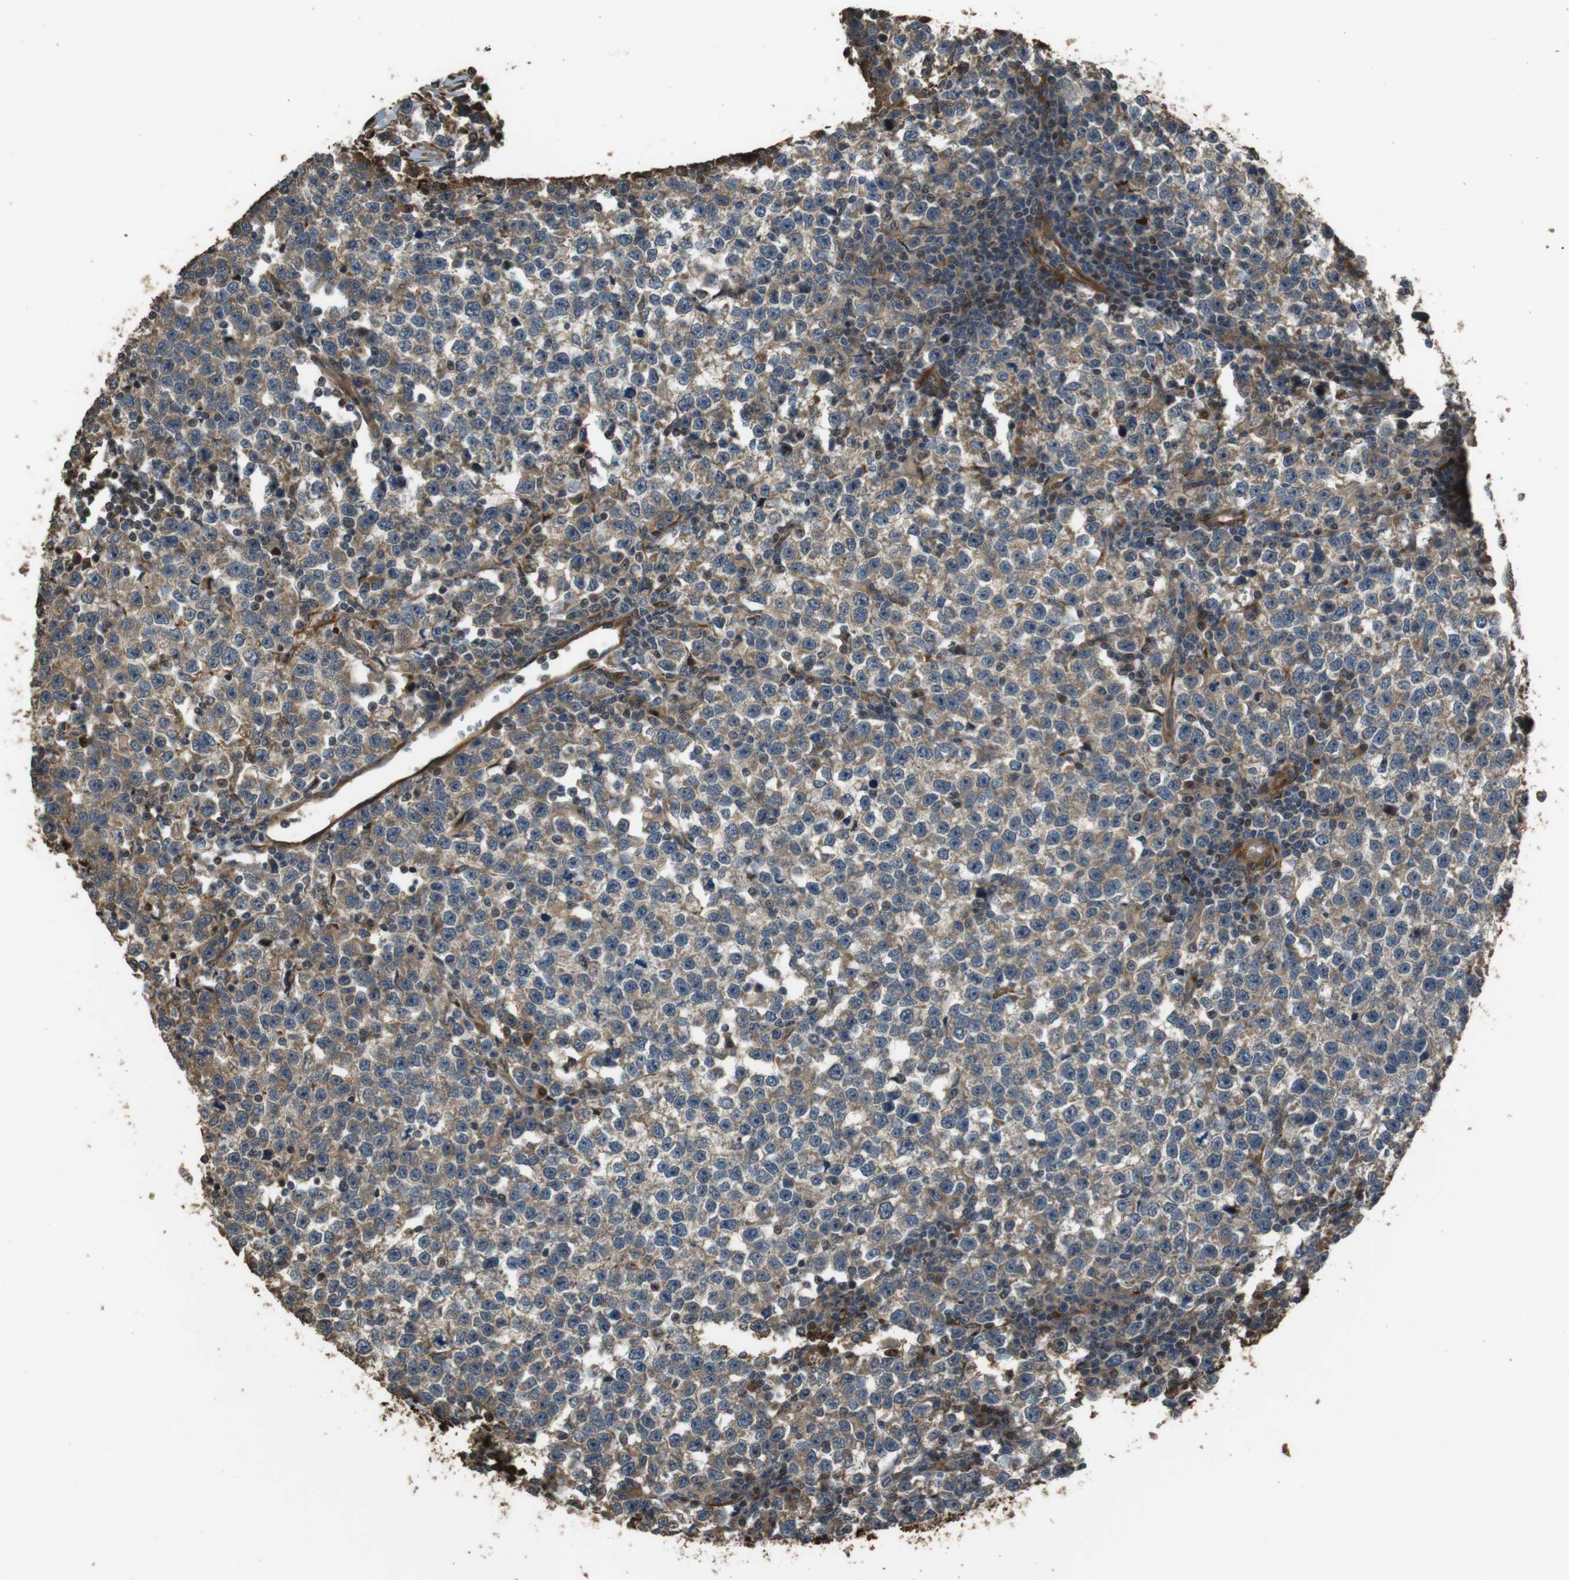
{"staining": {"intensity": "weak", "quantity": ">75%", "location": "cytoplasmic/membranous"}, "tissue": "testis cancer", "cell_type": "Tumor cells", "image_type": "cancer", "snomed": [{"axis": "morphology", "description": "Seminoma, NOS"}, {"axis": "topography", "description": "Testis"}], "caption": "DAB (3,3'-diaminobenzidine) immunohistochemical staining of testis cancer reveals weak cytoplasmic/membranous protein expression in about >75% of tumor cells.", "gene": "MSRB3", "patient": {"sex": "male", "age": 43}}